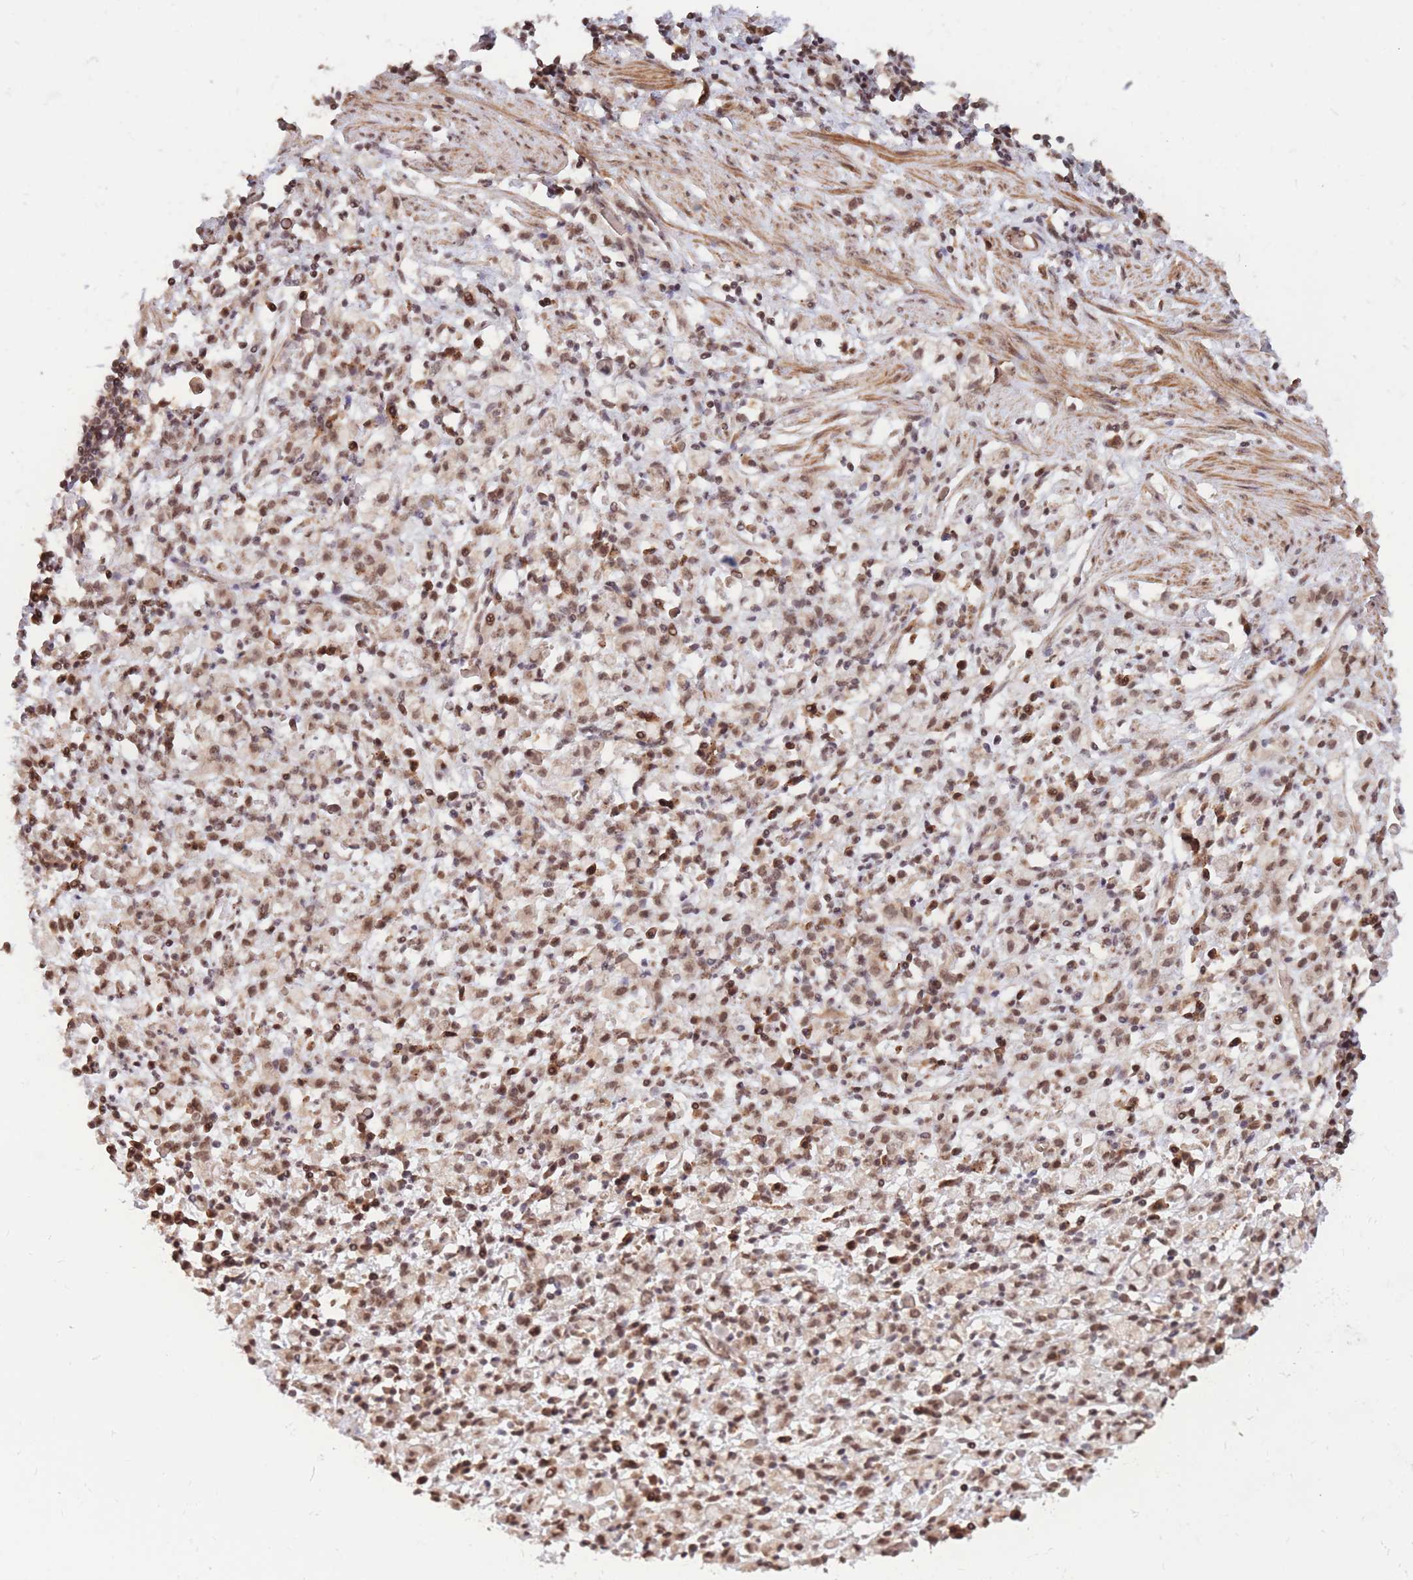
{"staining": {"intensity": "strong", "quantity": ">75%", "location": "nuclear"}, "tissue": "stomach cancer", "cell_type": "Tumor cells", "image_type": "cancer", "snomed": [{"axis": "morphology", "description": "Adenocarcinoma, NOS"}, {"axis": "topography", "description": "Stomach"}], "caption": "Stomach adenocarcinoma was stained to show a protein in brown. There is high levels of strong nuclear staining in about >75% of tumor cells.", "gene": "SRA1", "patient": {"sex": "male", "age": 77}}